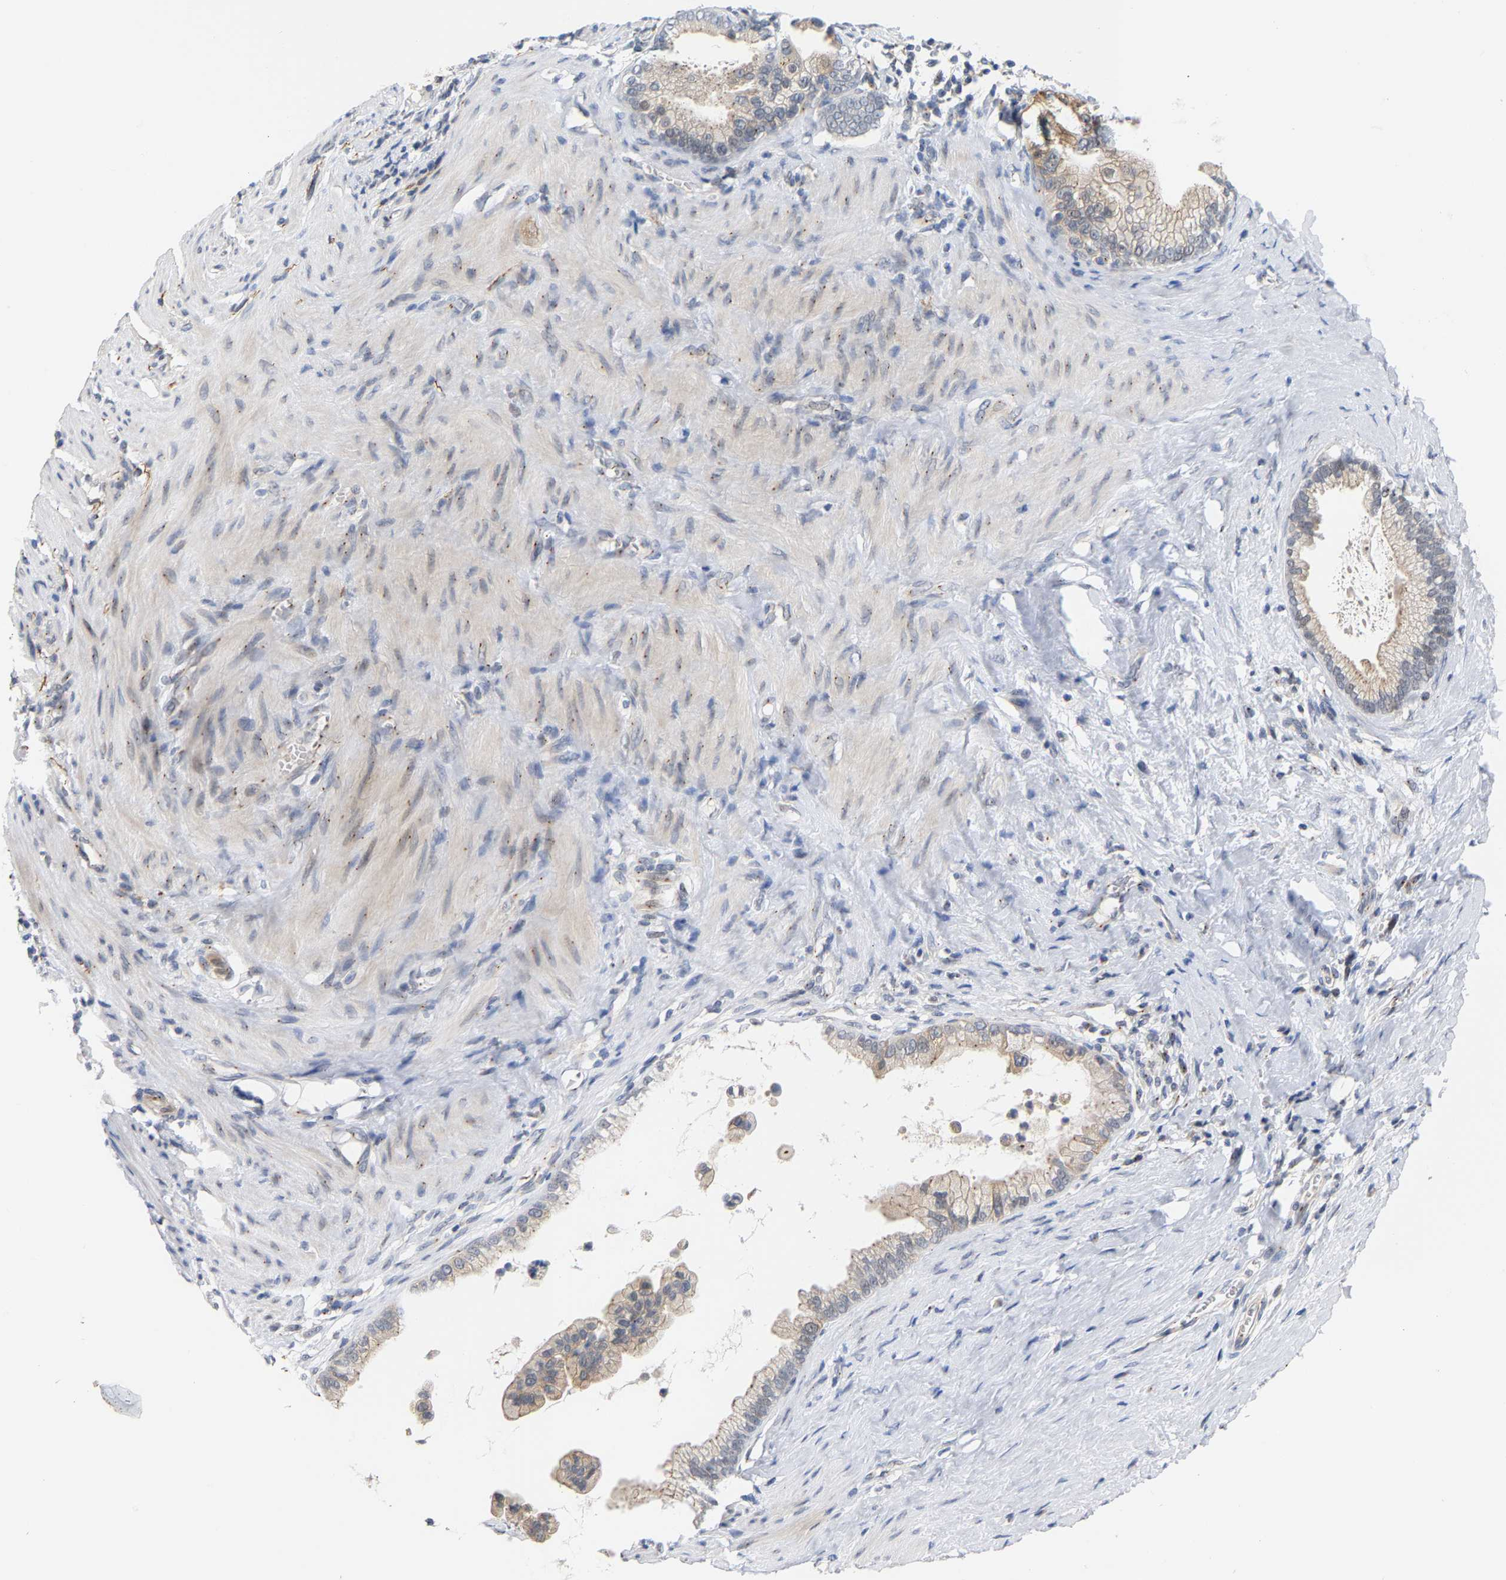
{"staining": {"intensity": "weak", "quantity": ">75%", "location": "cytoplasmic/membranous"}, "tissue": "pancreatic cancer", "cell_type": "Tumor cells", "image_type": "cancer", "snomed": [{"axis": "morphology", "description": "Adenocarcinoma, NOS"}, {"axis": "topography", "description": "Pancreas"}], "caption": "This is an image of immunohistochemistry staining of pancreatic adenocarcinoma, which shows weak staining in the cytoplasmic/membranous of tumor cells.", "gene": "PCNT", "patient": {"sex": "male", "age": 69}}